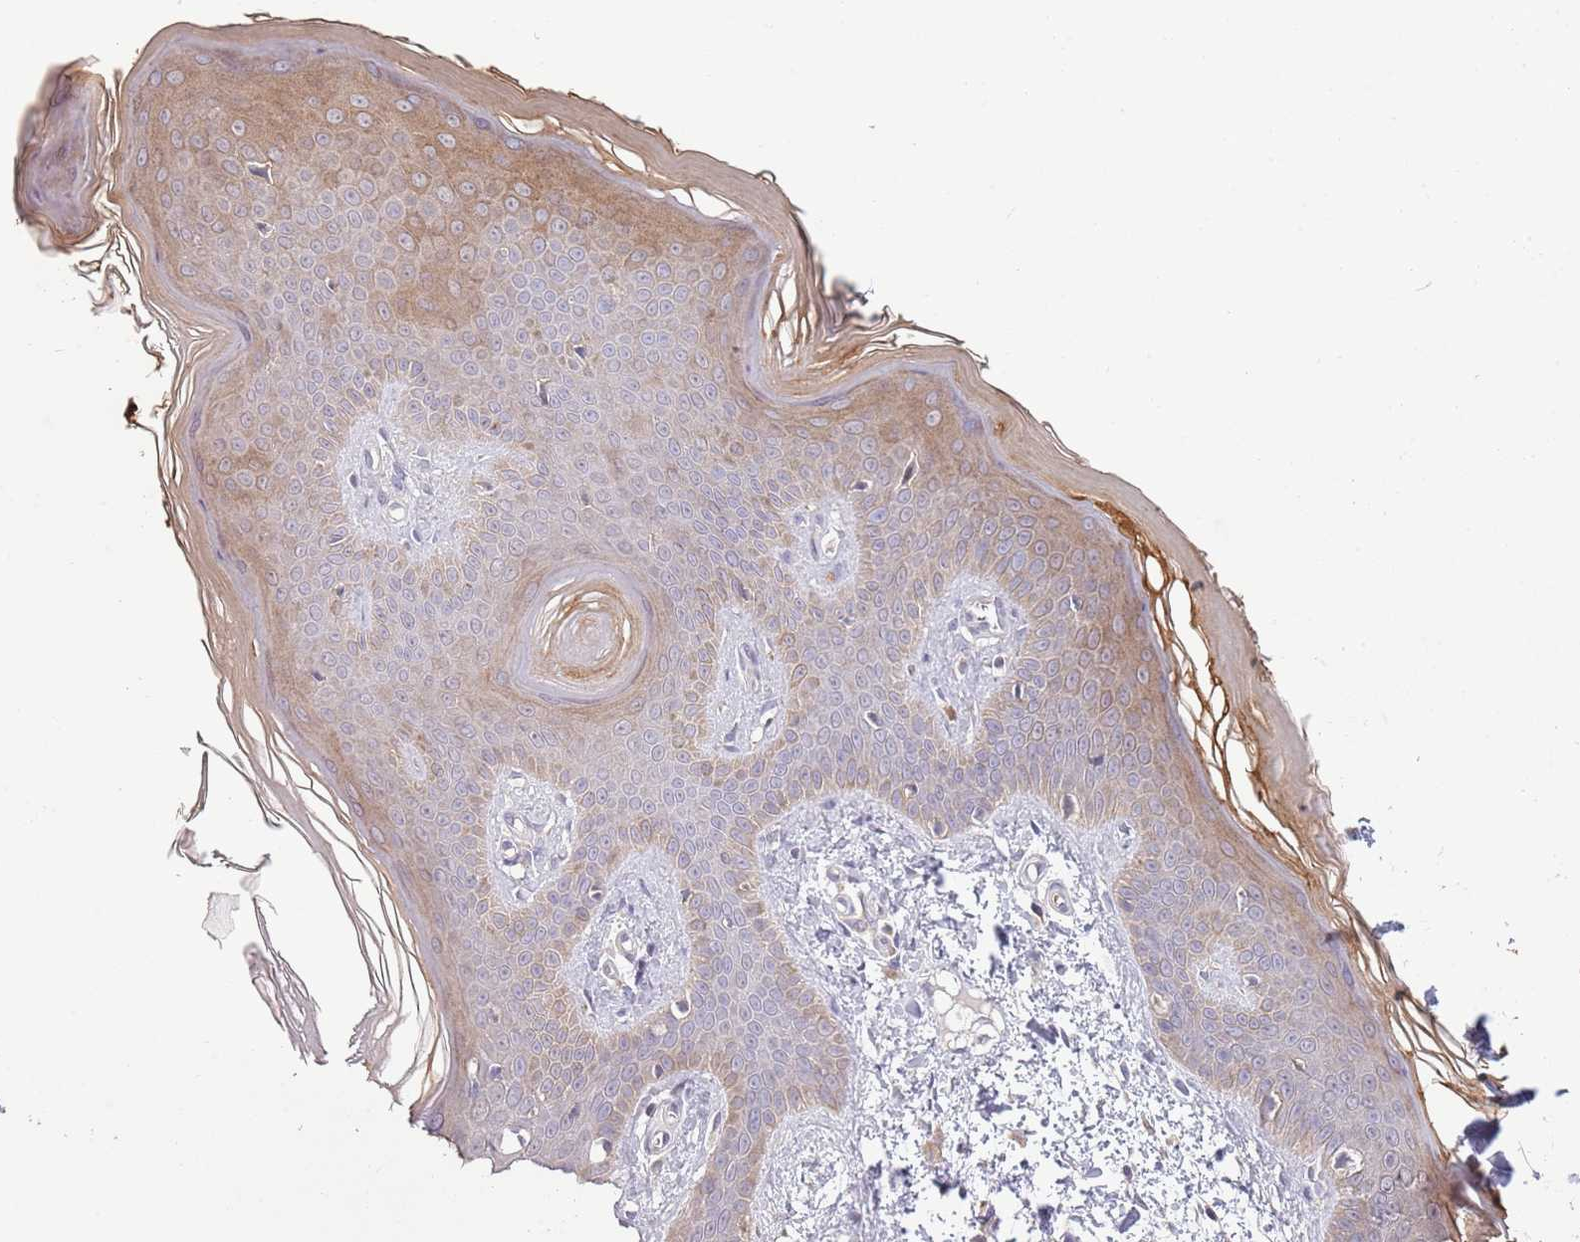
{"staining": {"intensity": "weak", "quantity": ">75%", "location": "cytoplasmic/membranous"}, "tissue": "skin", "cell_type": "Fibroblasts", "image_type": "normal", "snomed": [{"axis": "morphology", "description": "Normal tissue, NOS"}, {"axis": "topography", "description": "Skin"}], "caption": "Approximately >75% of fibroblasts in unremarkable human skin reveal weak cytoplasmic/membranous protein staining as visualized by brown immunohistochemical staining.", "gene": "TEKT4", "patient": {"sex": "male", "age": 36}}